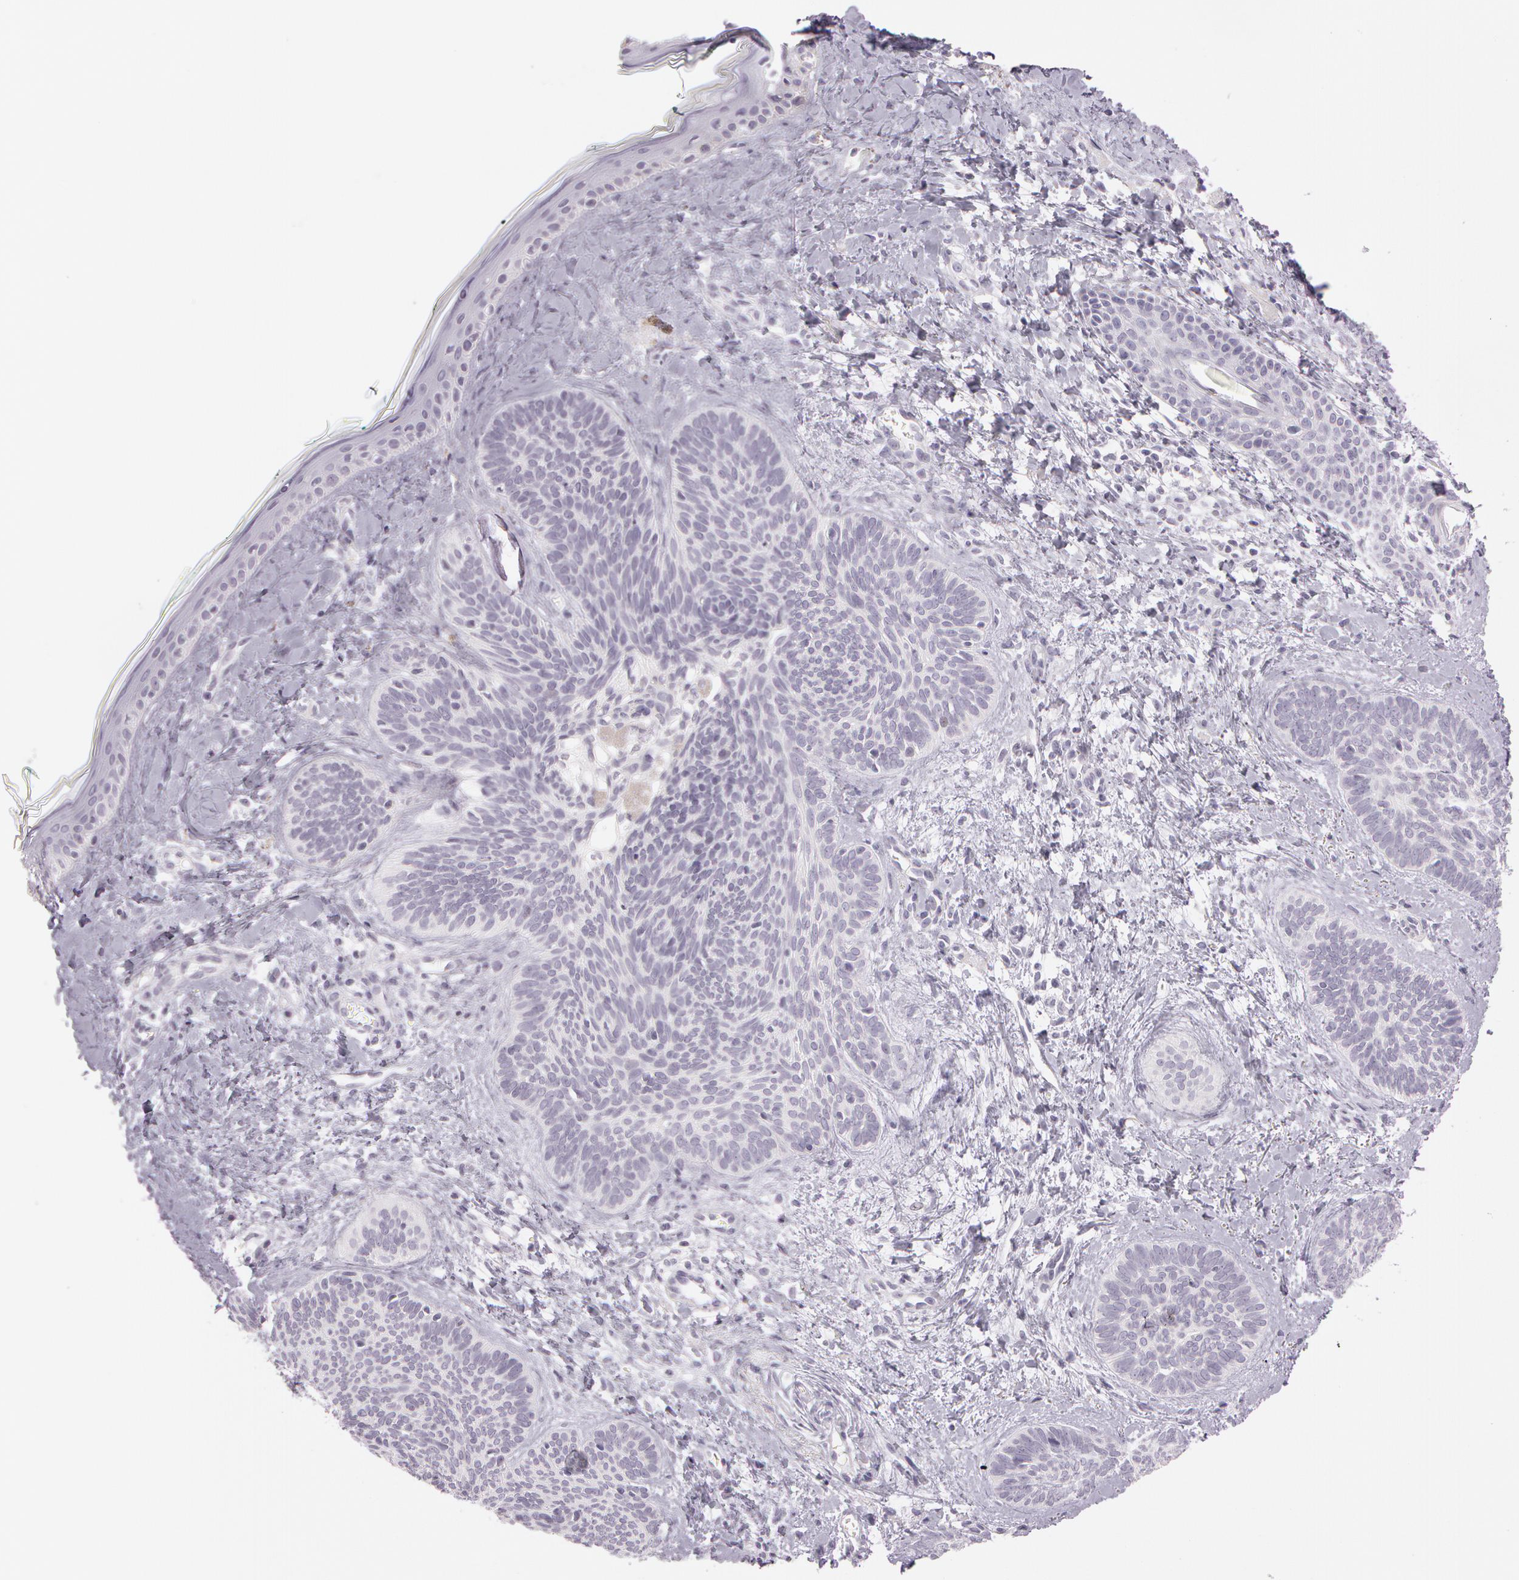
{"staining": {"intensity": "negative", "quantity": "none", "location": "none"}, "tissue": "skin cancer", "cell_type": "Tumor cells", "image_type": "cancer", "snomed": [{"axis": "morphology", "description": "Basal cell carcinoma"}, {"axis": "topography", "description": "Skin"}], "caption": "This is a image of immunohistochemistry staining of skin cancer, which shows no staining in tumor cells.", "gene": "OTC", "patient": {"sex": "female", "age": 81}}